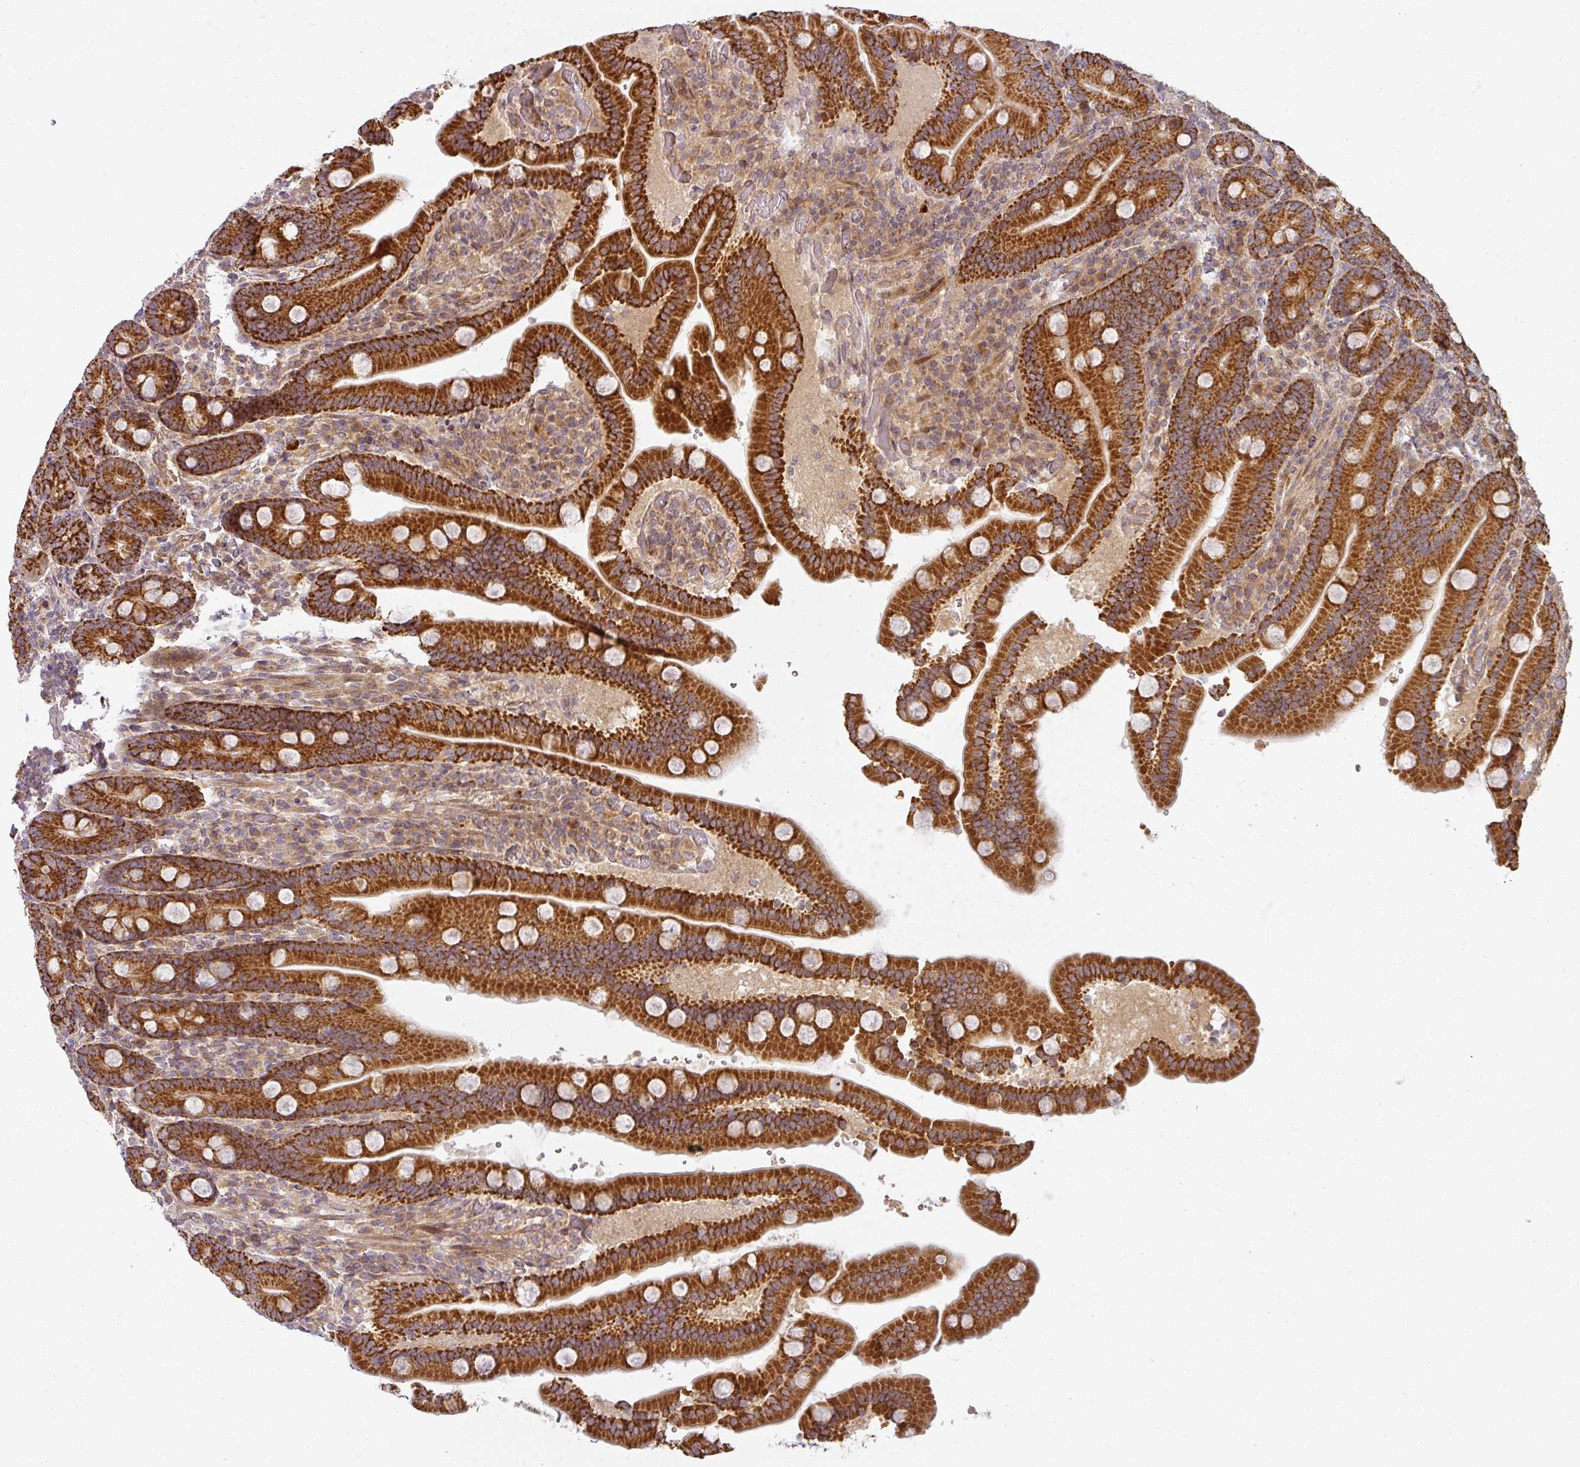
{"staining": {"intensity": "strong", "quantity": ">75%", "location": "cytoplasmic/membranous"}, "tissue": "duodenum", "cell_type": "Glandular cells", "image_type": "normal", "snomed": [{"axis": "morphology", "description": "Normal tissue, NOS"}, {"axis": "topography", "description": "Duodenum"}], "caption": "Brown immunohistochemical staining in unremarkable human duodenum shows strong cytoplasmic/membranous staining in approximately >75% of glandular cells.", "gene": "CNOT1", "patient": {"sex": "female", "age": 62}}